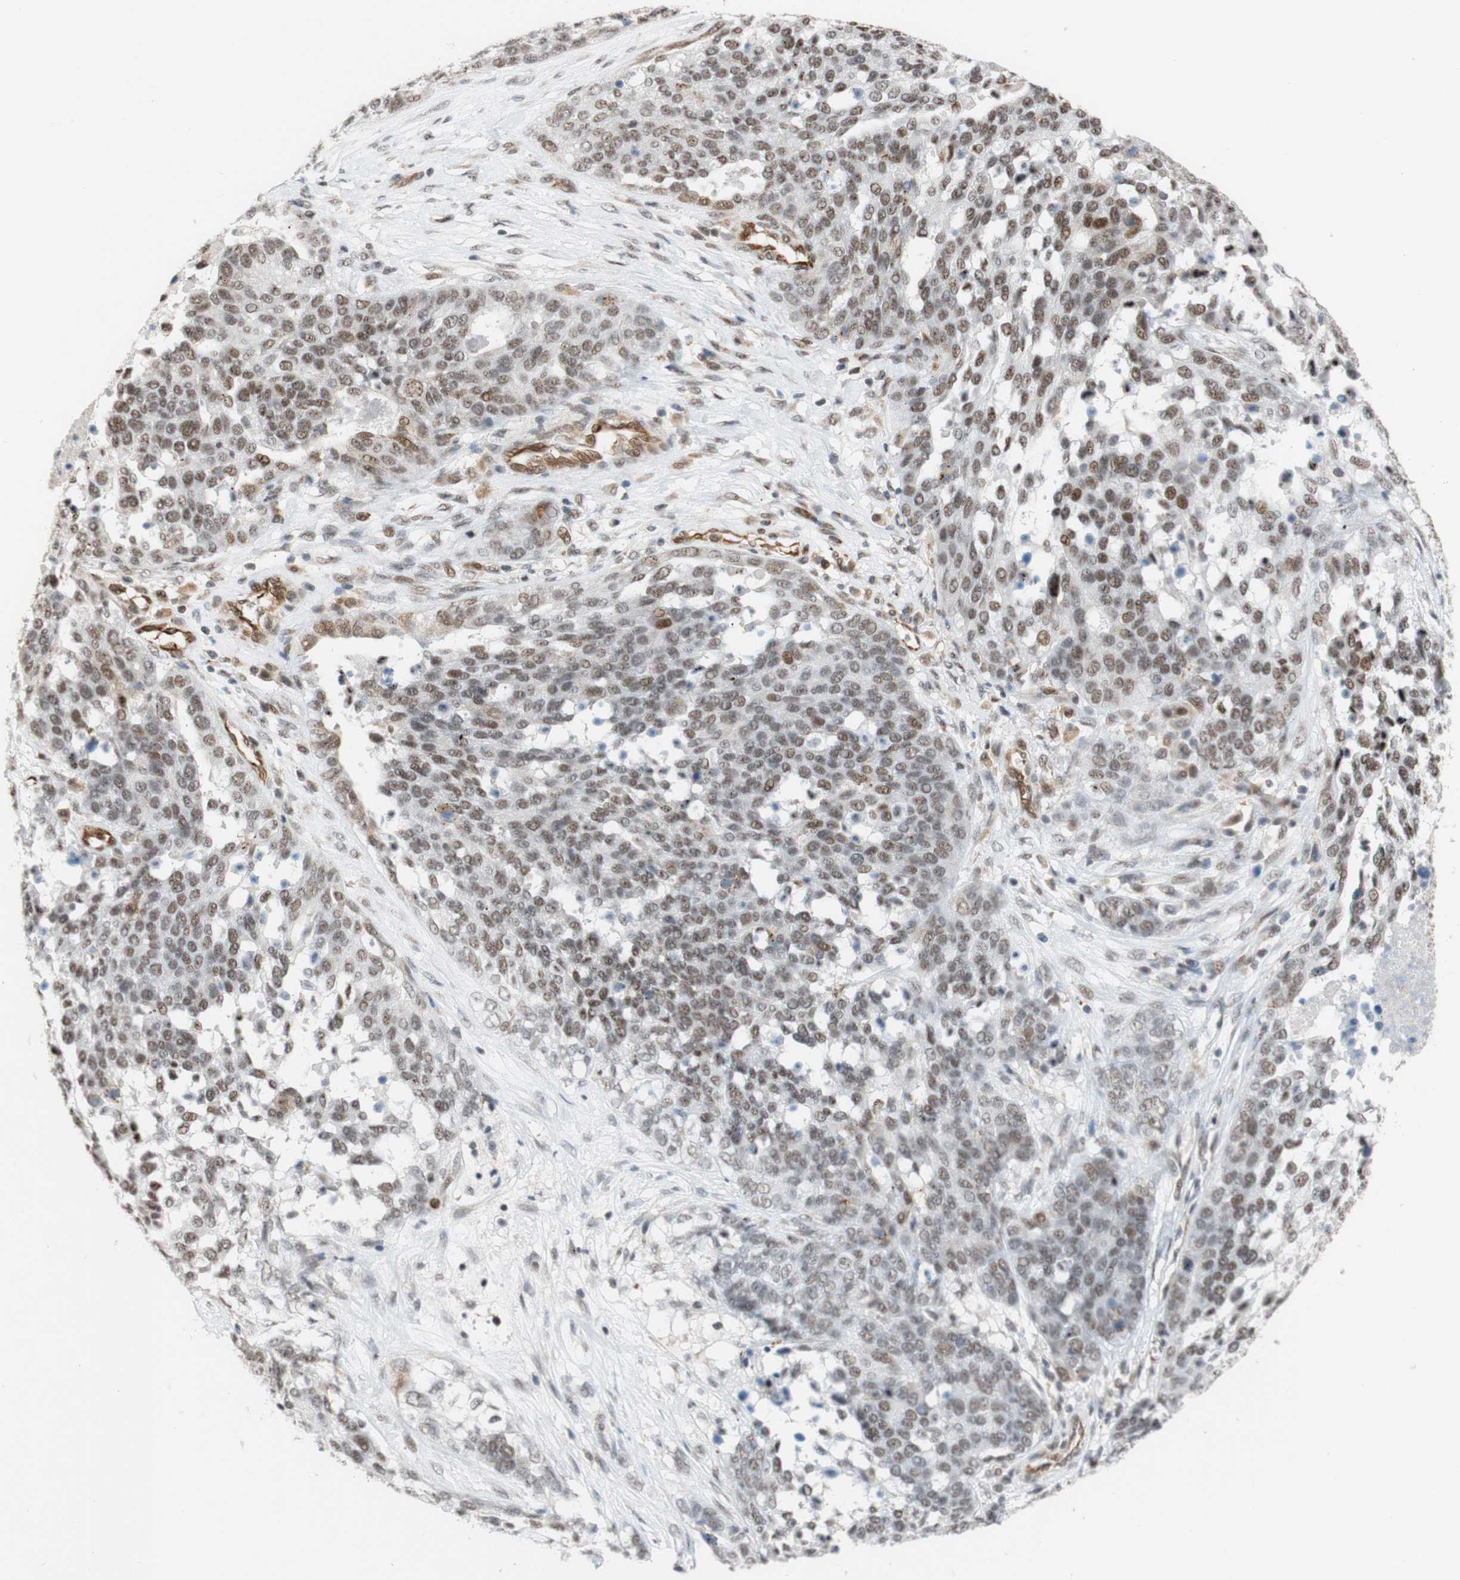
{"staining": {"intensity": "weak", "quantity": ">75%", "location": "nuclear"}, "tissue": "ovarian cancer", "cell_type": "Tumor cells", "image_type": "cancer", "snomed": [{"axis": "morphology", "description": "Cystadenocarcinoma, serous, NOS"}, {"axis": "topography", "description": "Ovary"}], "caption": "Human ovarian serous cystadenocarcinoma stained with a brown dye shows weak nuclear positive staining in about >75% of tumor cells.", "gene": "SAP18", "patient": {"sex": "female", "age": 44}}